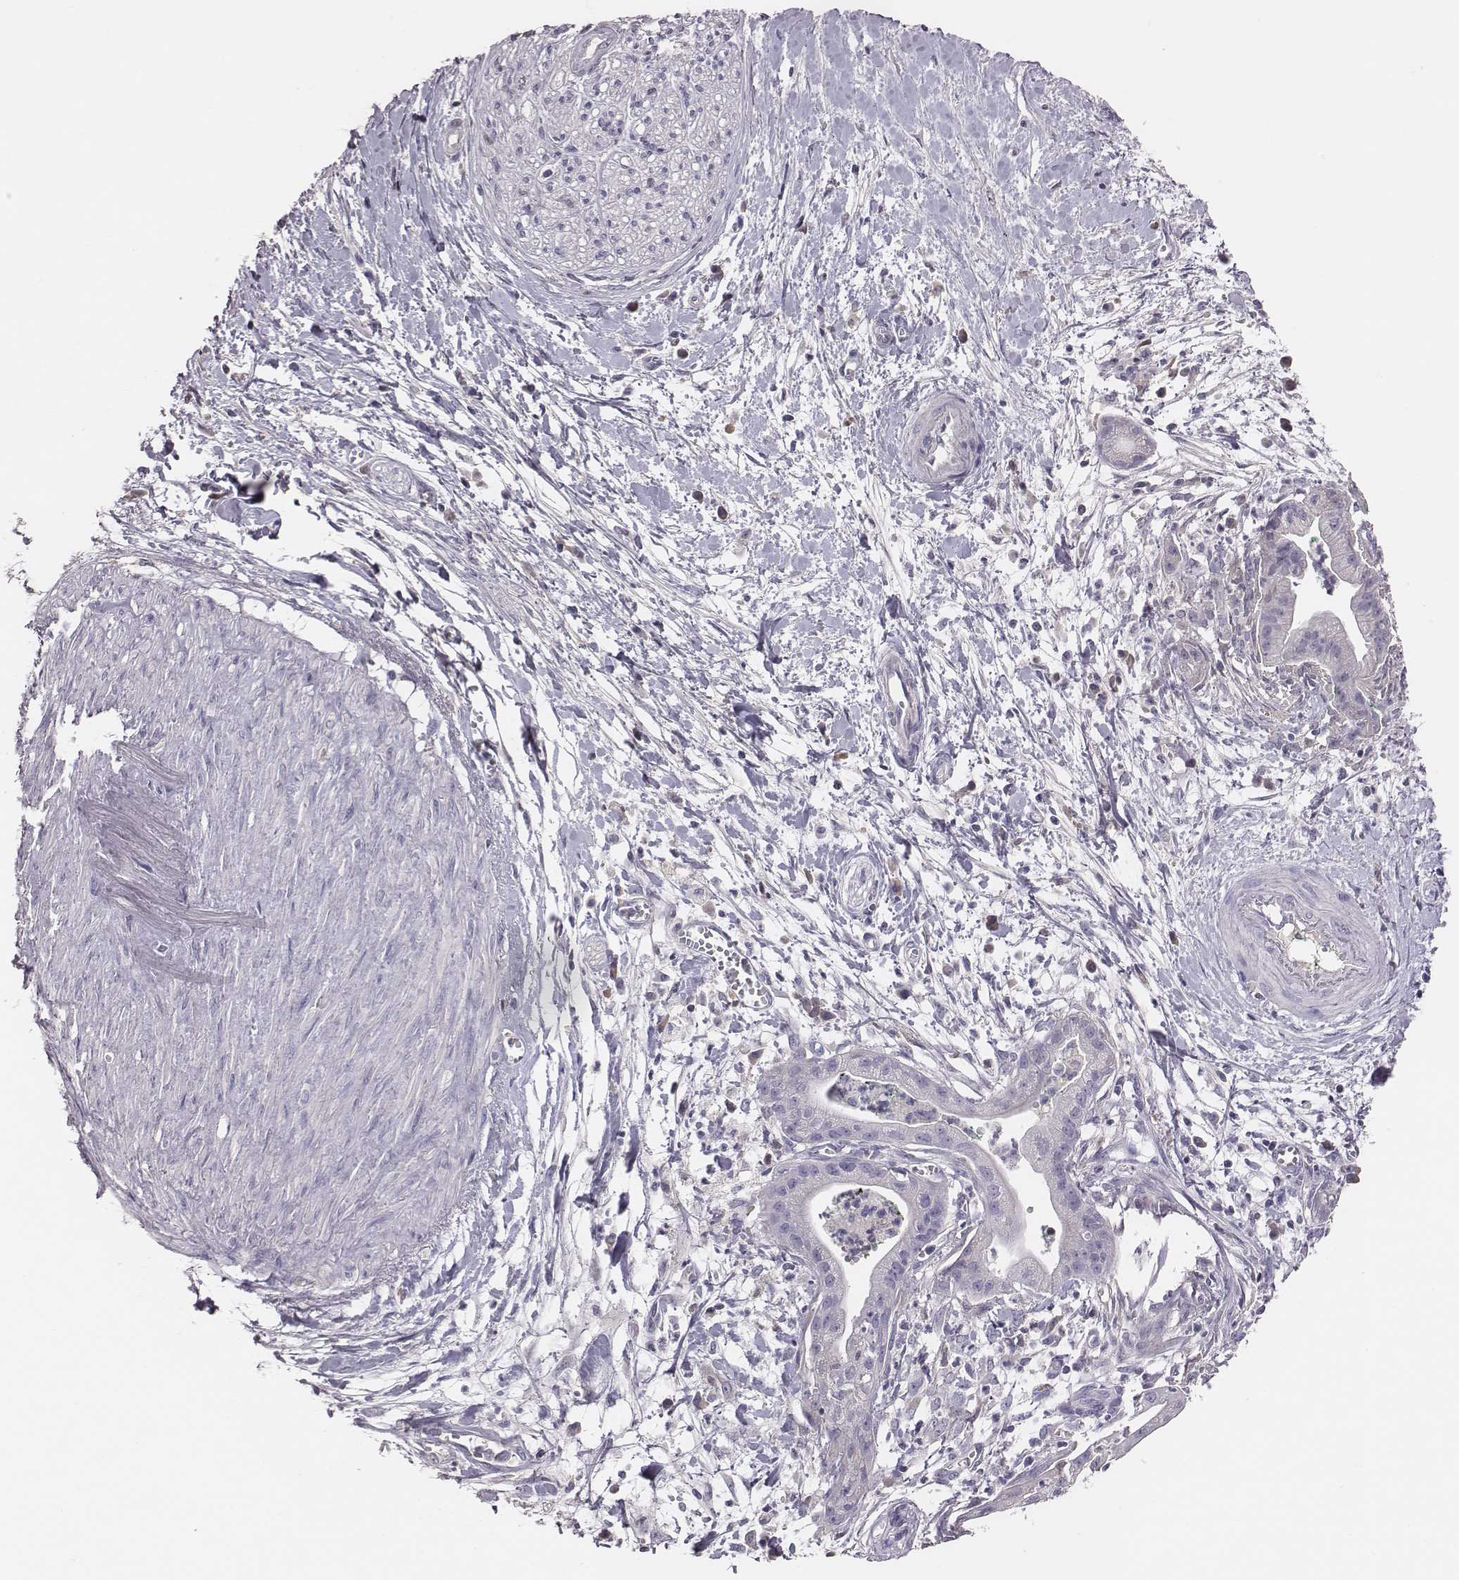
{"staining": {"intensity": "negative", "quantity": "none", "location": "none"}, "tissue": "pancreatic cancer", "cell_type": "Tumor cells", "image_type": "cancer", "snomed": [{"axis": "morphology", "description": "Normal tissue, NOS"}, {"axis": "morphology", "description": "Adenocarcinoma, NOS"}, {"axis": "topography", "description": "Lymph node"}, {"axis": "topography", "description": "Pancreas"}], "caption": "Tumor cells are negative for protein expression in human adenocarcinoma (pancreatic).", "gene": "EN1", "patient": {"sex": "female", "age": 58}}